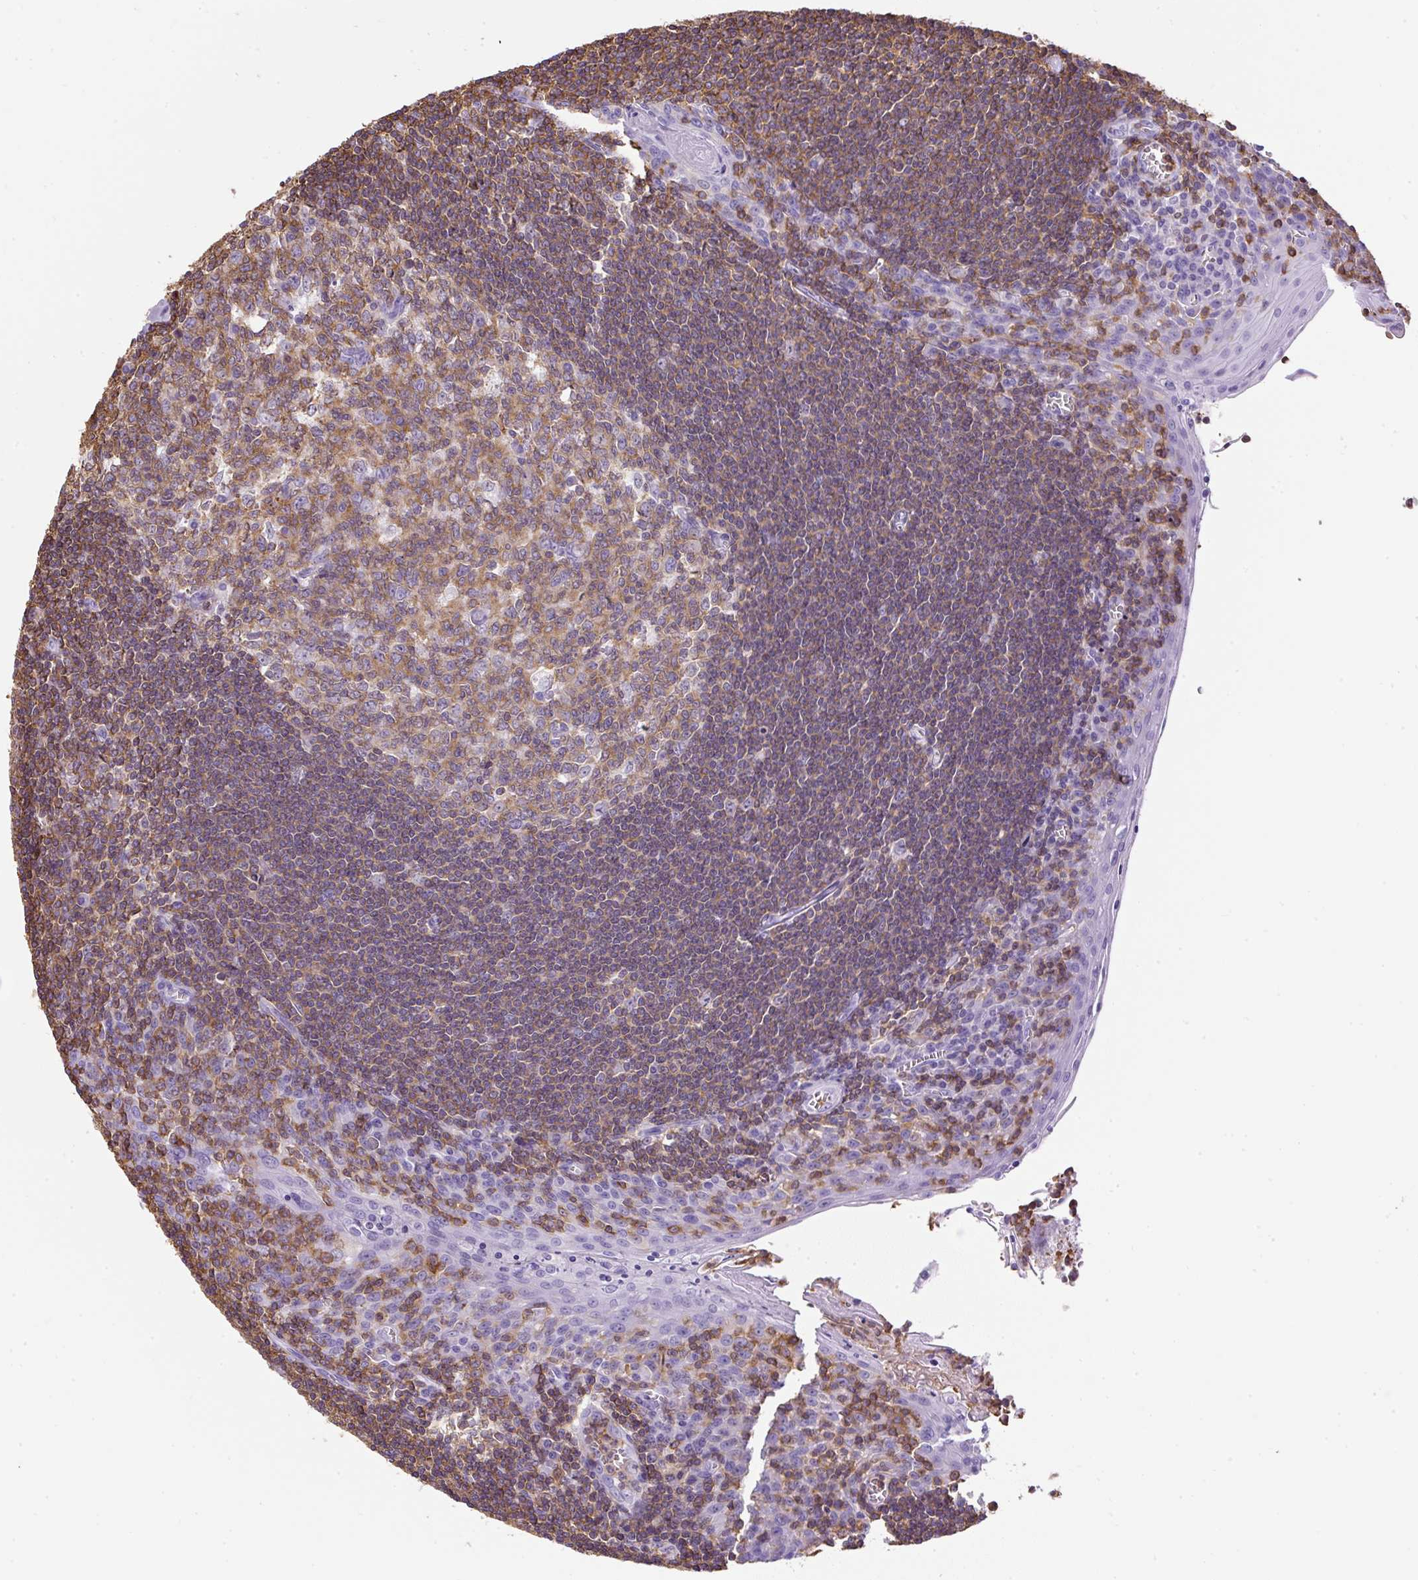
{"staining": {"intensity": "moderate", "quantity": ">75%", "location": "cytoplasmic/membranous"}, "tissue": "tonsil", "cell_type": "Germinal center cells", "image_type": "normal", "snomed": [{"axis": "morphology", "description": "Normal tissue, NOS"}, {"axis": "topography", "description": "Tonsil"}], "caption": "A high-resolution image shows IHC staining of unremarkable tonsil, which displays moderate cytoplasmic/membranous staining in about >75% of germinal center cells.", "gene": "FAM228B", "patient": {"sex": "male", "age": 27}}